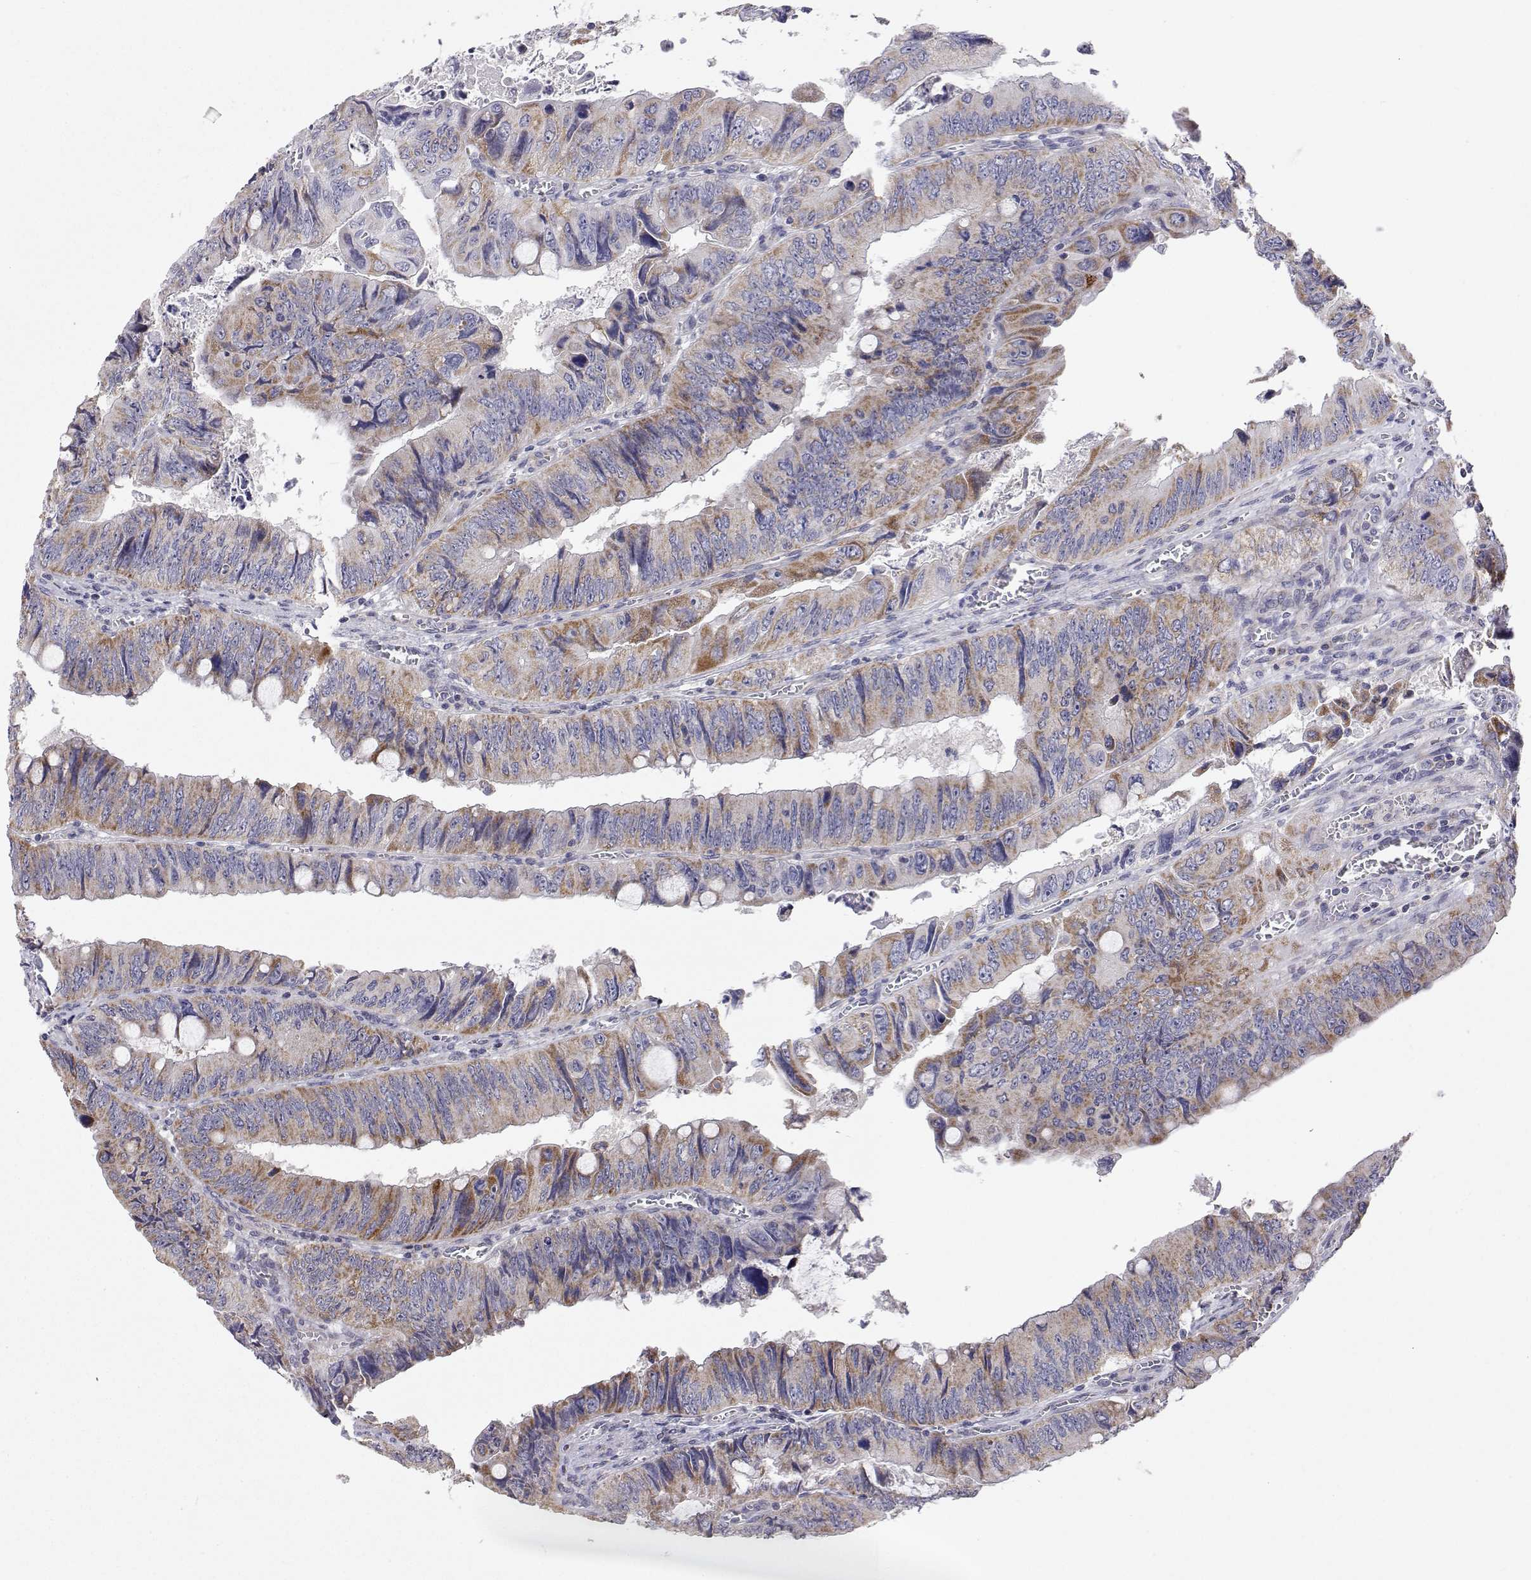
{"staining": {"intensity": "moderate", "quantity": "25%-75%", "location": "cytoplasmic/membranous"}, "tissue": "colorectal cancer", "cell_type": "Tumor cells", "image_type": "cancer", "snomed": [{"axis": "morphology", "description": "Adenocarcinoma, NOS"}, {"axis": "topography", "description": "Colon"}], "caption": "Adenocarcinoma (colorectal) stained for a protein (brown) exhibits moderate cytoplasmic/membranous positive positivity in about 25%-75% of tumor cells.", "gene": "MRPL3", "patient": {"sex": "female", "age": 84}}